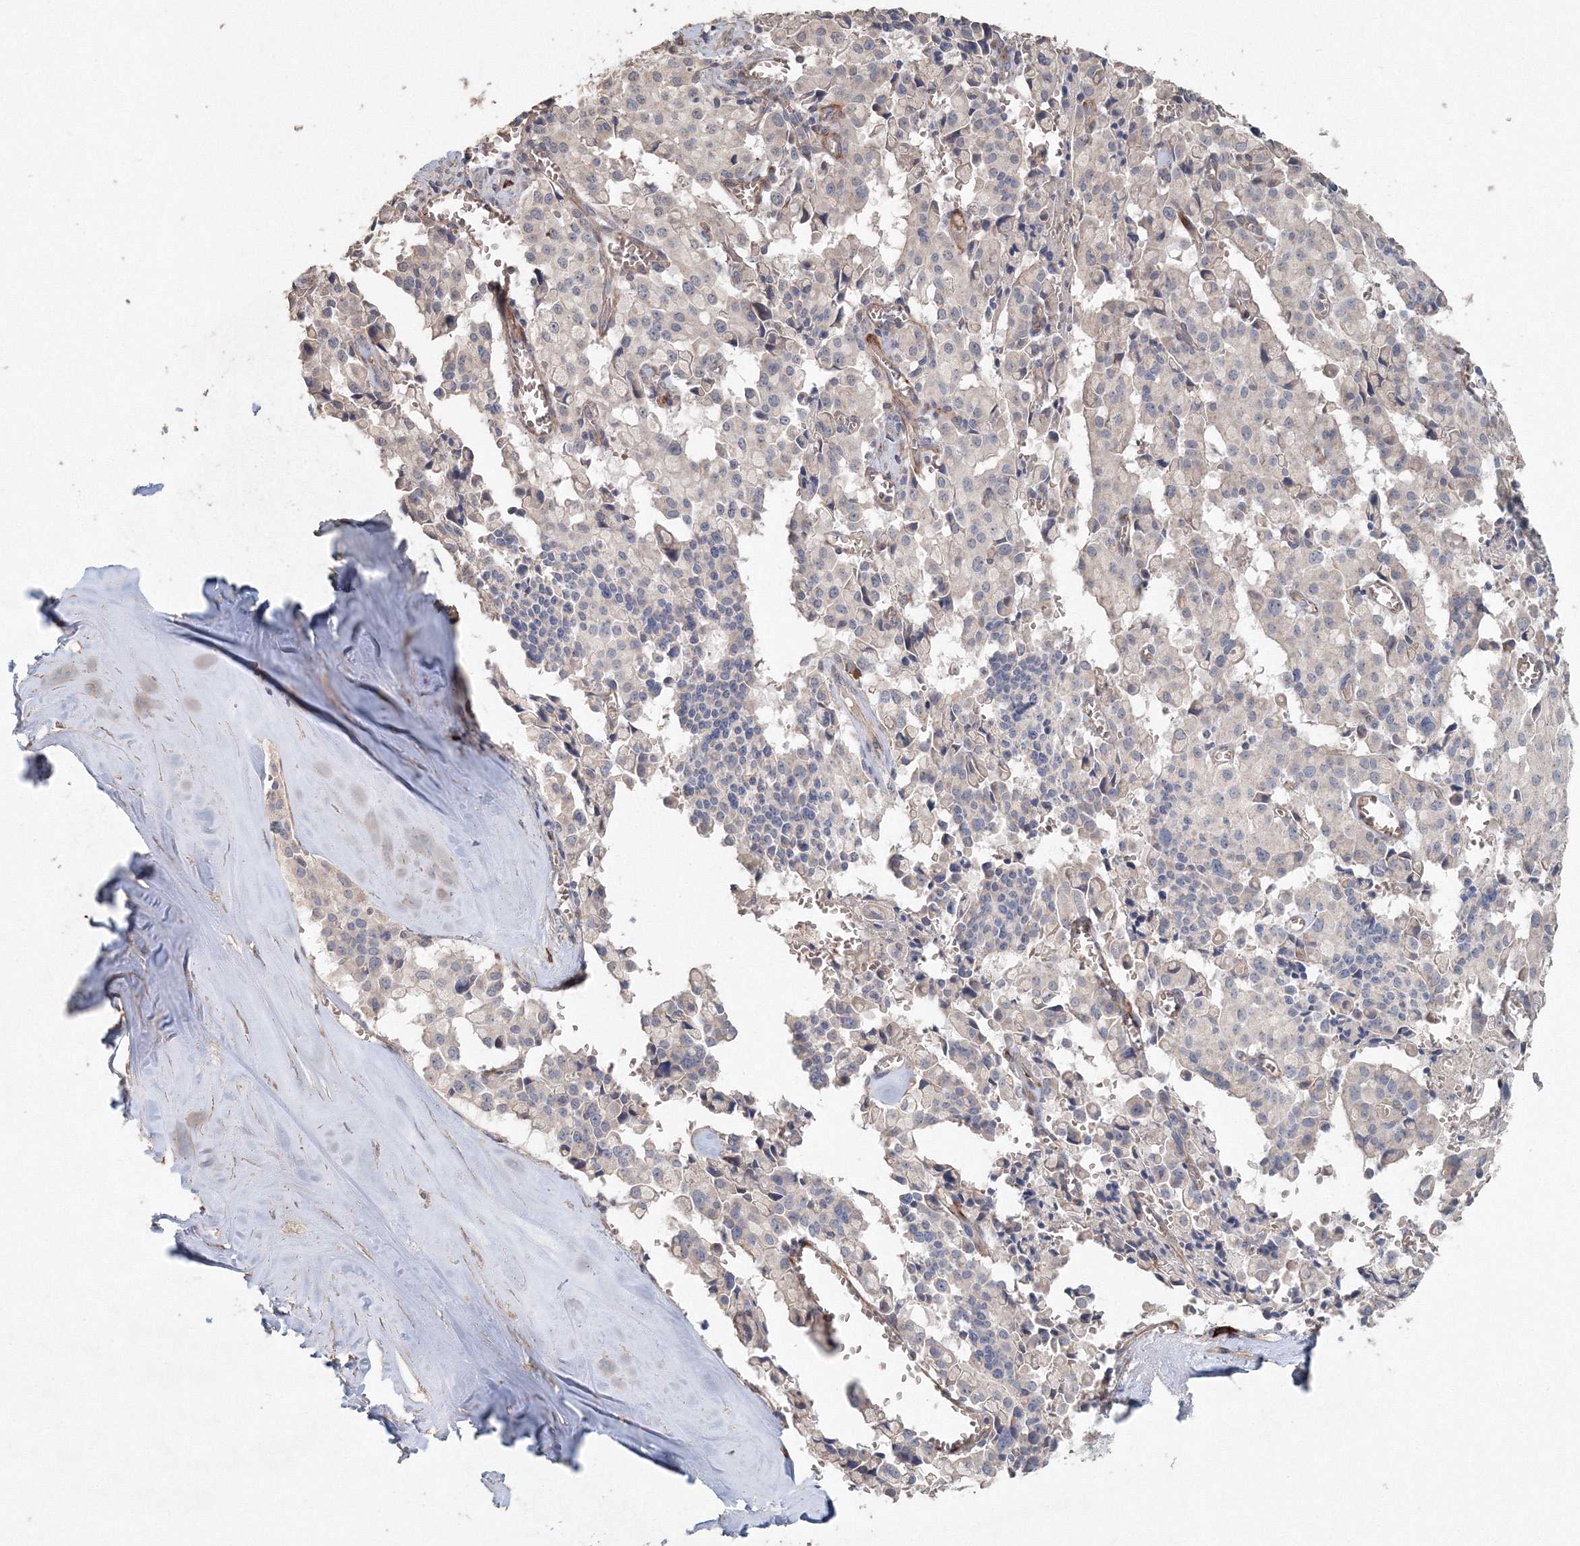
{"staining": {"intensity": "negative", "quantity": "none", "location": "none"}, "tissue": "pancreatic cancer", "cell_type": "Tumor cells", "image_type": "cancer", "snomed": [{"axis": "morphology", "description": "Adenocarcinoma, NOS"}, {"axis": "topography", "description": "Pancreas"}], "caption": "Human pancreatic adenocarcinoma stained for a protein using immunohistochemistry (IHC) exhibits no expression in tumor cells.", "gene": "NALF2", "patient": {"sex": "male", "age": 65}}